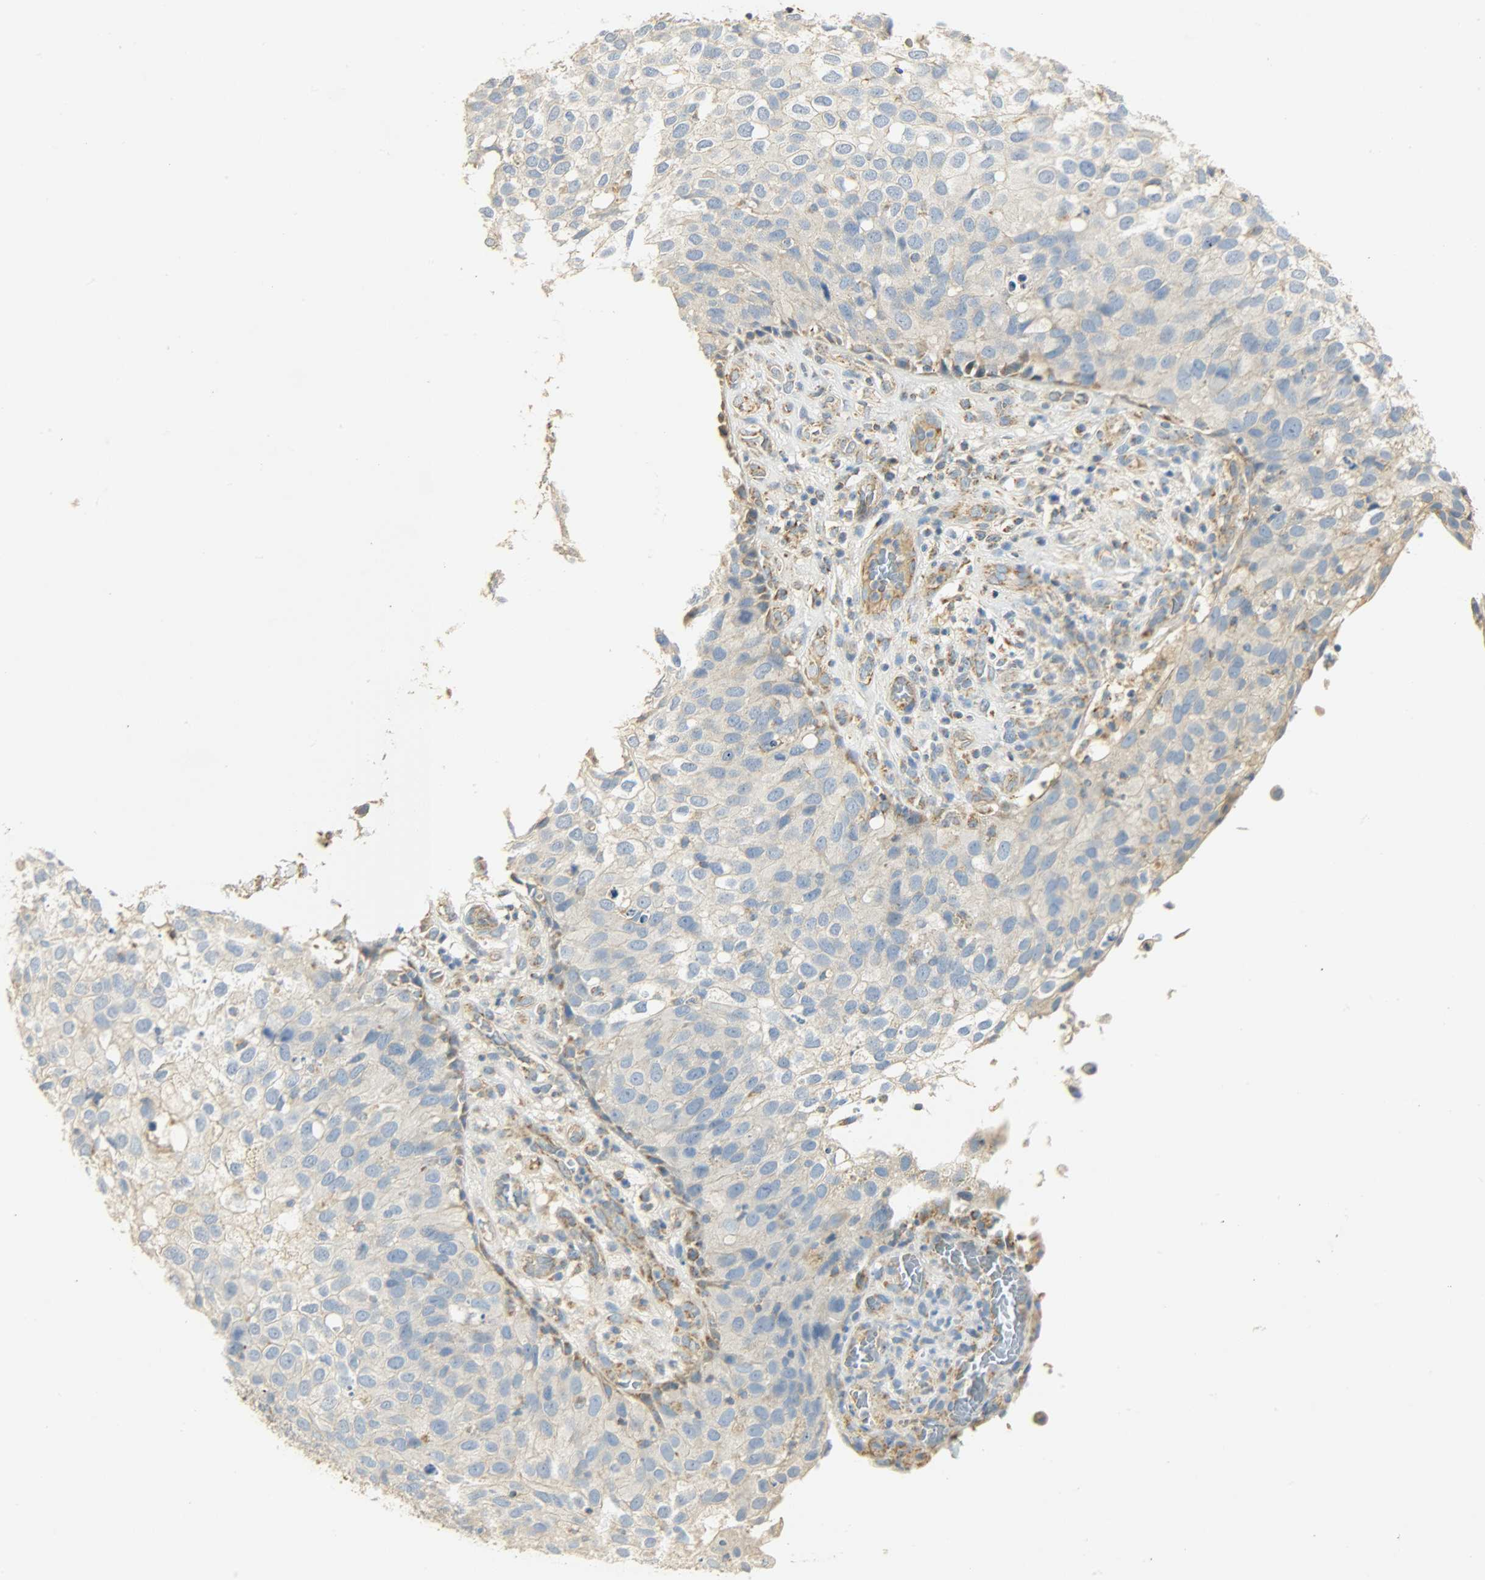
{"staining": {"intensity": "weak", "quantity": "25%-75%", "location": "cytoplasmic/membranous"}, "tissue": "skin cancer", "cell_type": "Tumor cells", "image_type": "cancer", "snomed": [{"axis": "morphology", "description": "Squamous cell carcinoma, NOS"}, {"axis": "topography", "description": "Skin"}], "caption": "Immunohistochemical staining of human squamous cell carcinoma (skin) shows low levels of weak cytoplasmic/membranous expression in approximately 25%-75% of tumor cells.", "gene": "NNT", "patient": {"sex": "male", "age": 87}}